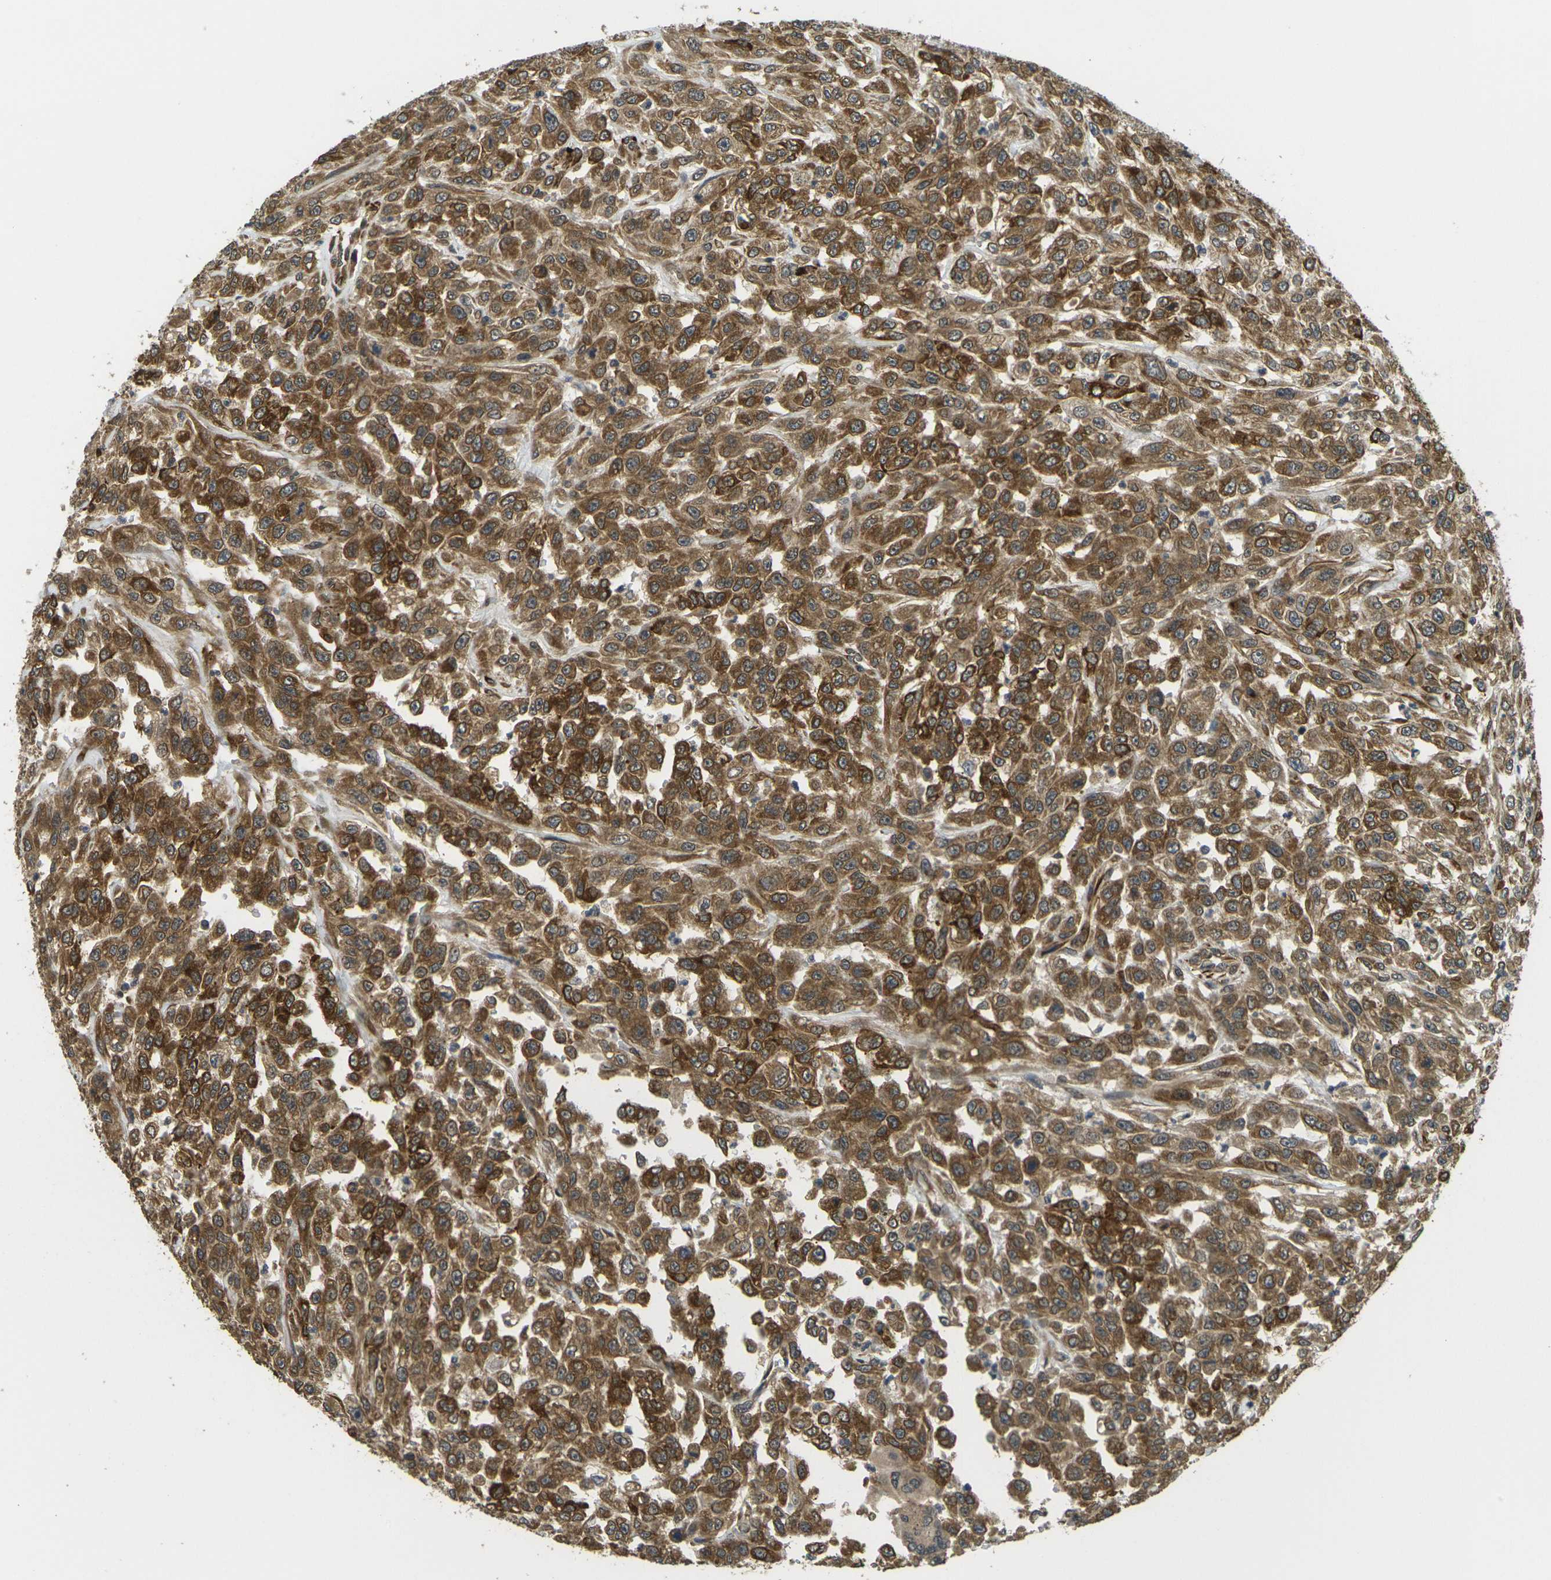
{"staining": {"intensity": "moderate", "quantity": ">75%", "location": "cytoplasmic/membranous"}, "tissue": "urothelial cancer", "cell_type": "Tumor cells", "image_type": "cancer", "snomed": [{"axis": "morphology", "description": "Urothelial carcinoma, High grade"}, {"axis": "topography", "description": "Urinary bladder"}], "caption": "The immunohistochemical stain highlights moderate cytoplasmic/membranous expression in tumor cells of urothelial carcinoma (high-grade) tissue.", "gene": "FUT11", "patient": {"sex": "male", "age": 46}}